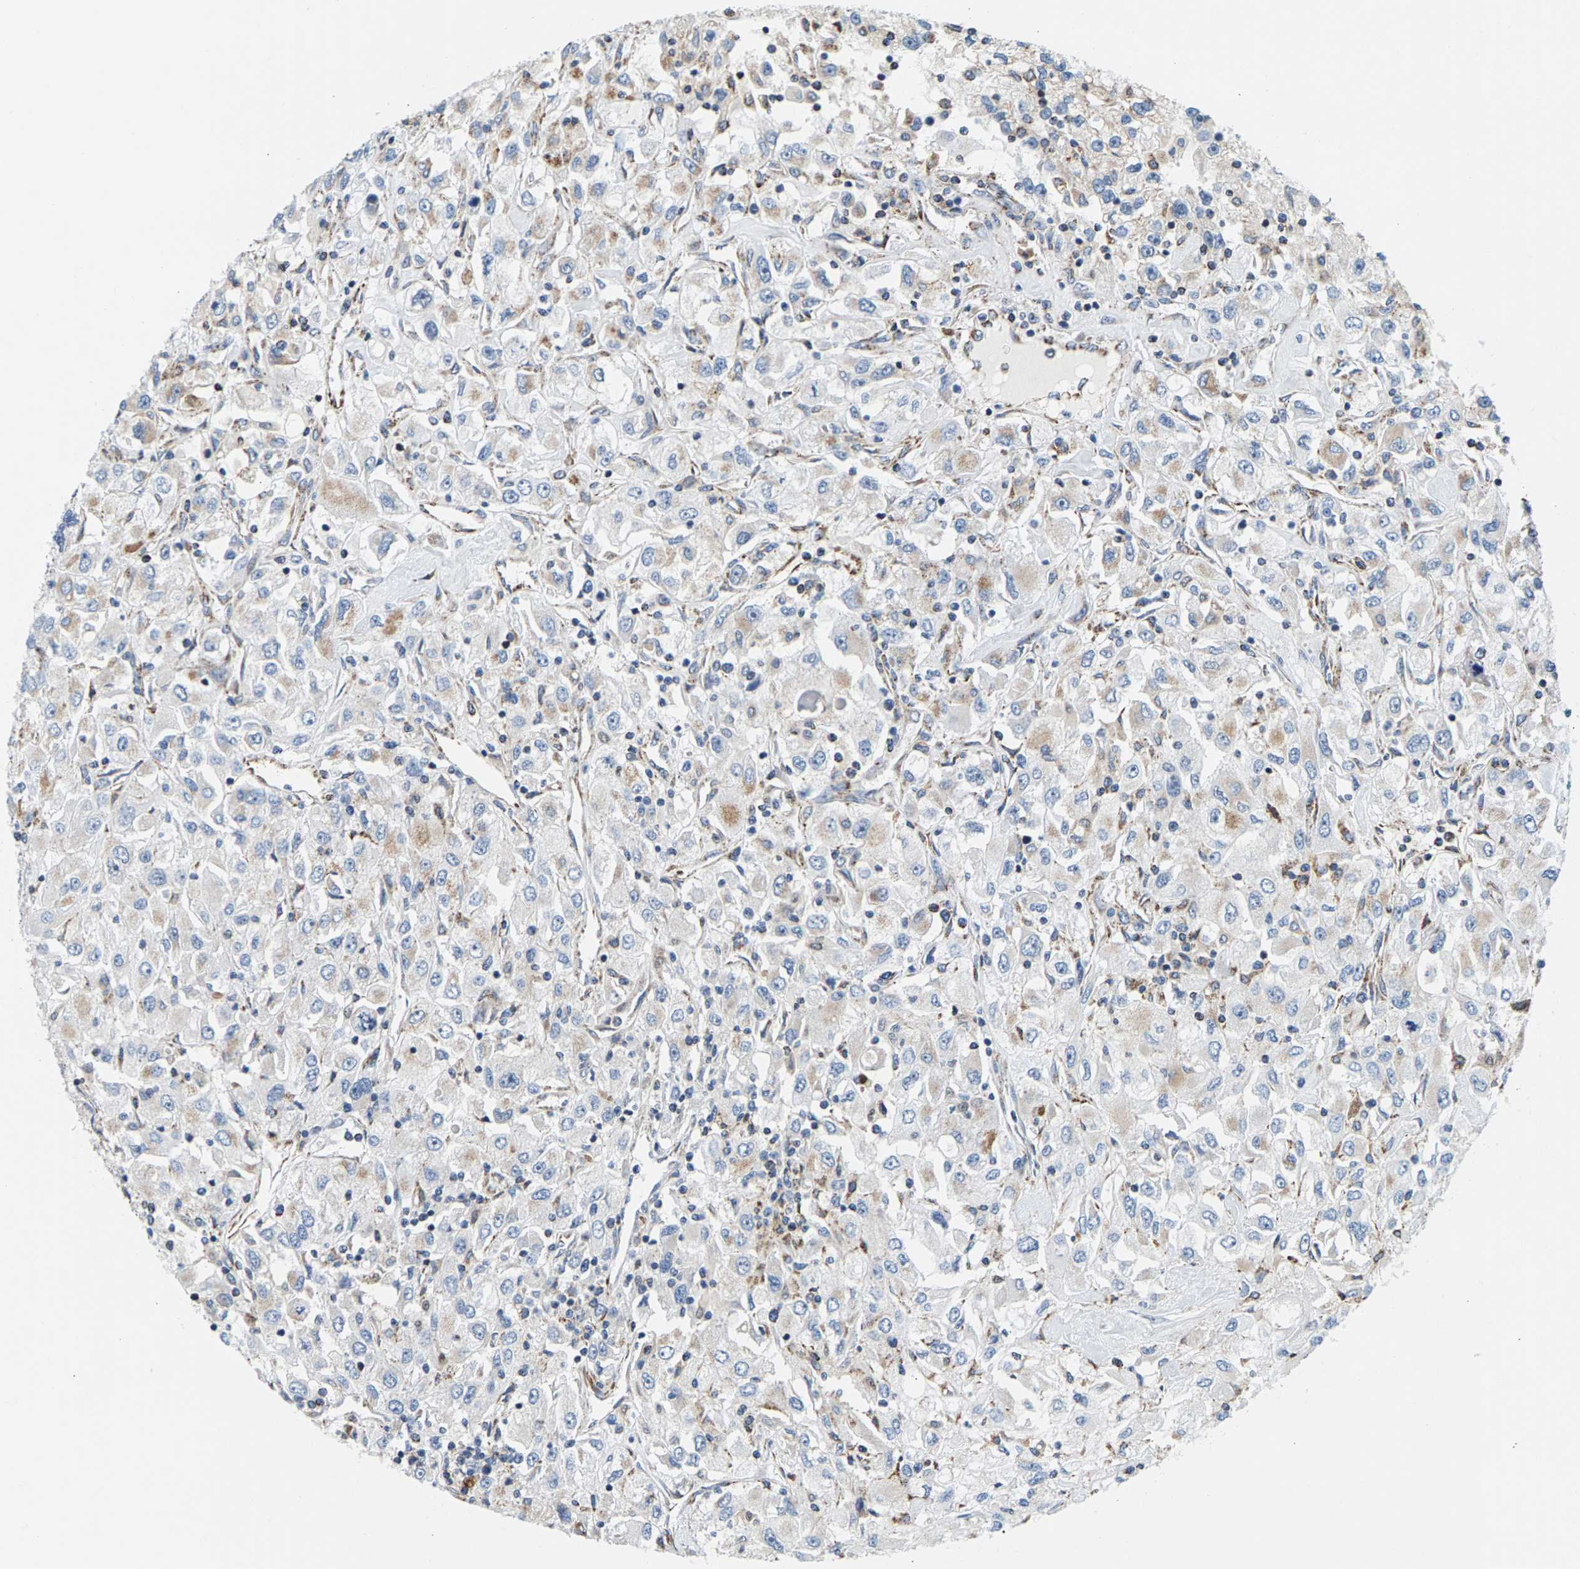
{"staining": {"intensity": "weak", "quantity": "25%-75%", "location": "cytoplasmic/membranous"}, "tissue": "renal cancer", "cell_type": "Tumor cells", "image_type": "cancer", "snomed": [{"axis": "morphology", "description": "Adenocarcinoma, NOS"}, {"axis": "topography", "description": "Kidney"}], "caption": "A brown stain shows weak cytoplasmic/membranous positivity of a protein in human adenocarcinoma (renal) tumor cells.", "gene": "PDE1A", "patient": {"sex": "female", "age": 52}}